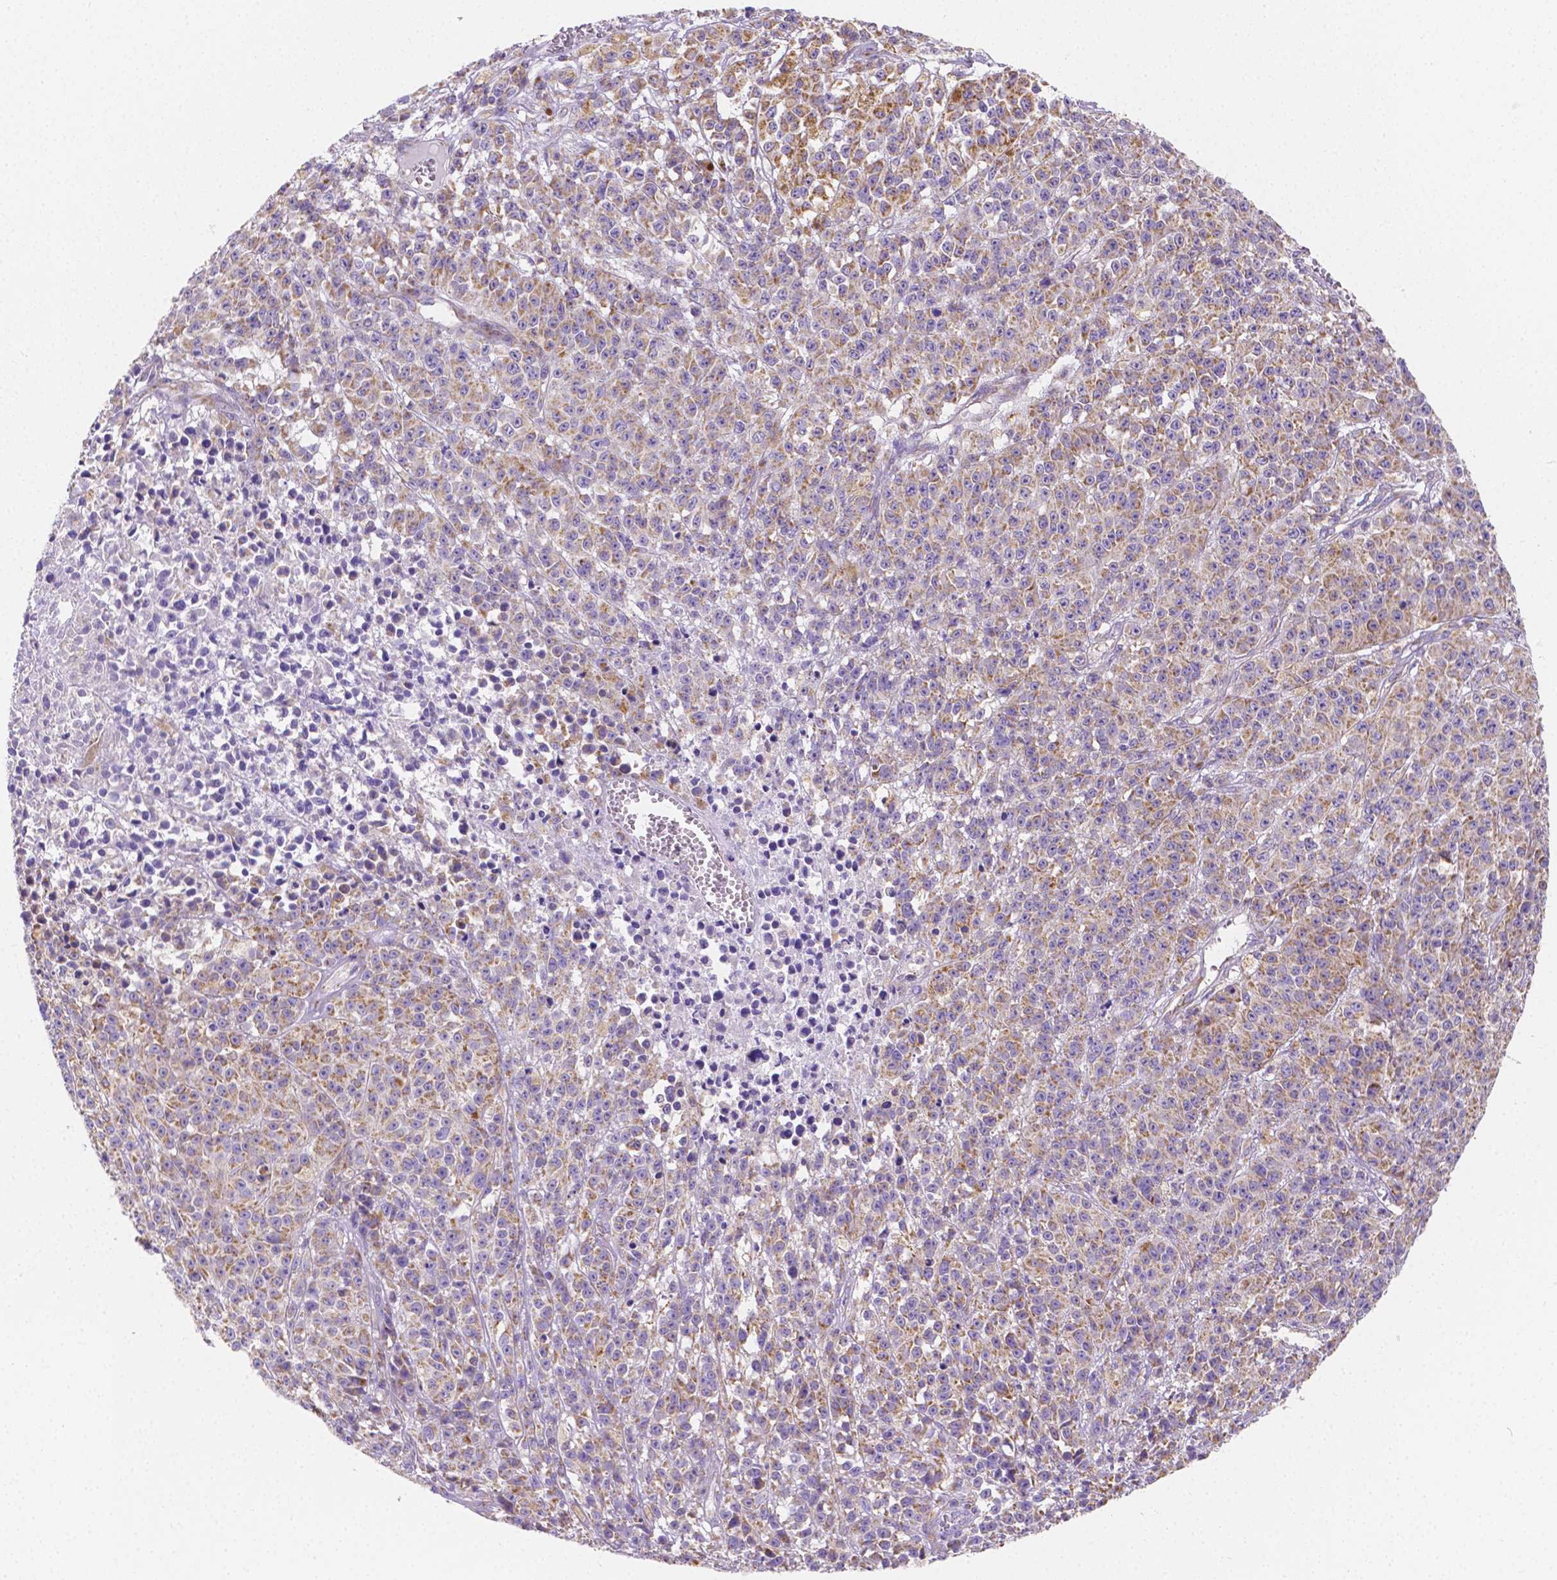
{"staining": {"intensity": "moderate", "quantity": ">75%", "location": "cytoplasmic/membranous"}, "tissue": "melanoma", "cell_type": "Tumor cells", "image_type": "cancer", "snomed": [{"axis": "morphology", "description": "Malignant melanoma, NOS"}, {"axis": "topography", "description": "Skin"}], "caption": "A medium amount of moderate cytoplasmic/membranous positivity is appreciated in approximately >75% of tumor cells in melanoma tissue.", "gene": "SGTB", "patient": {"sex": "female", "age": 58}}